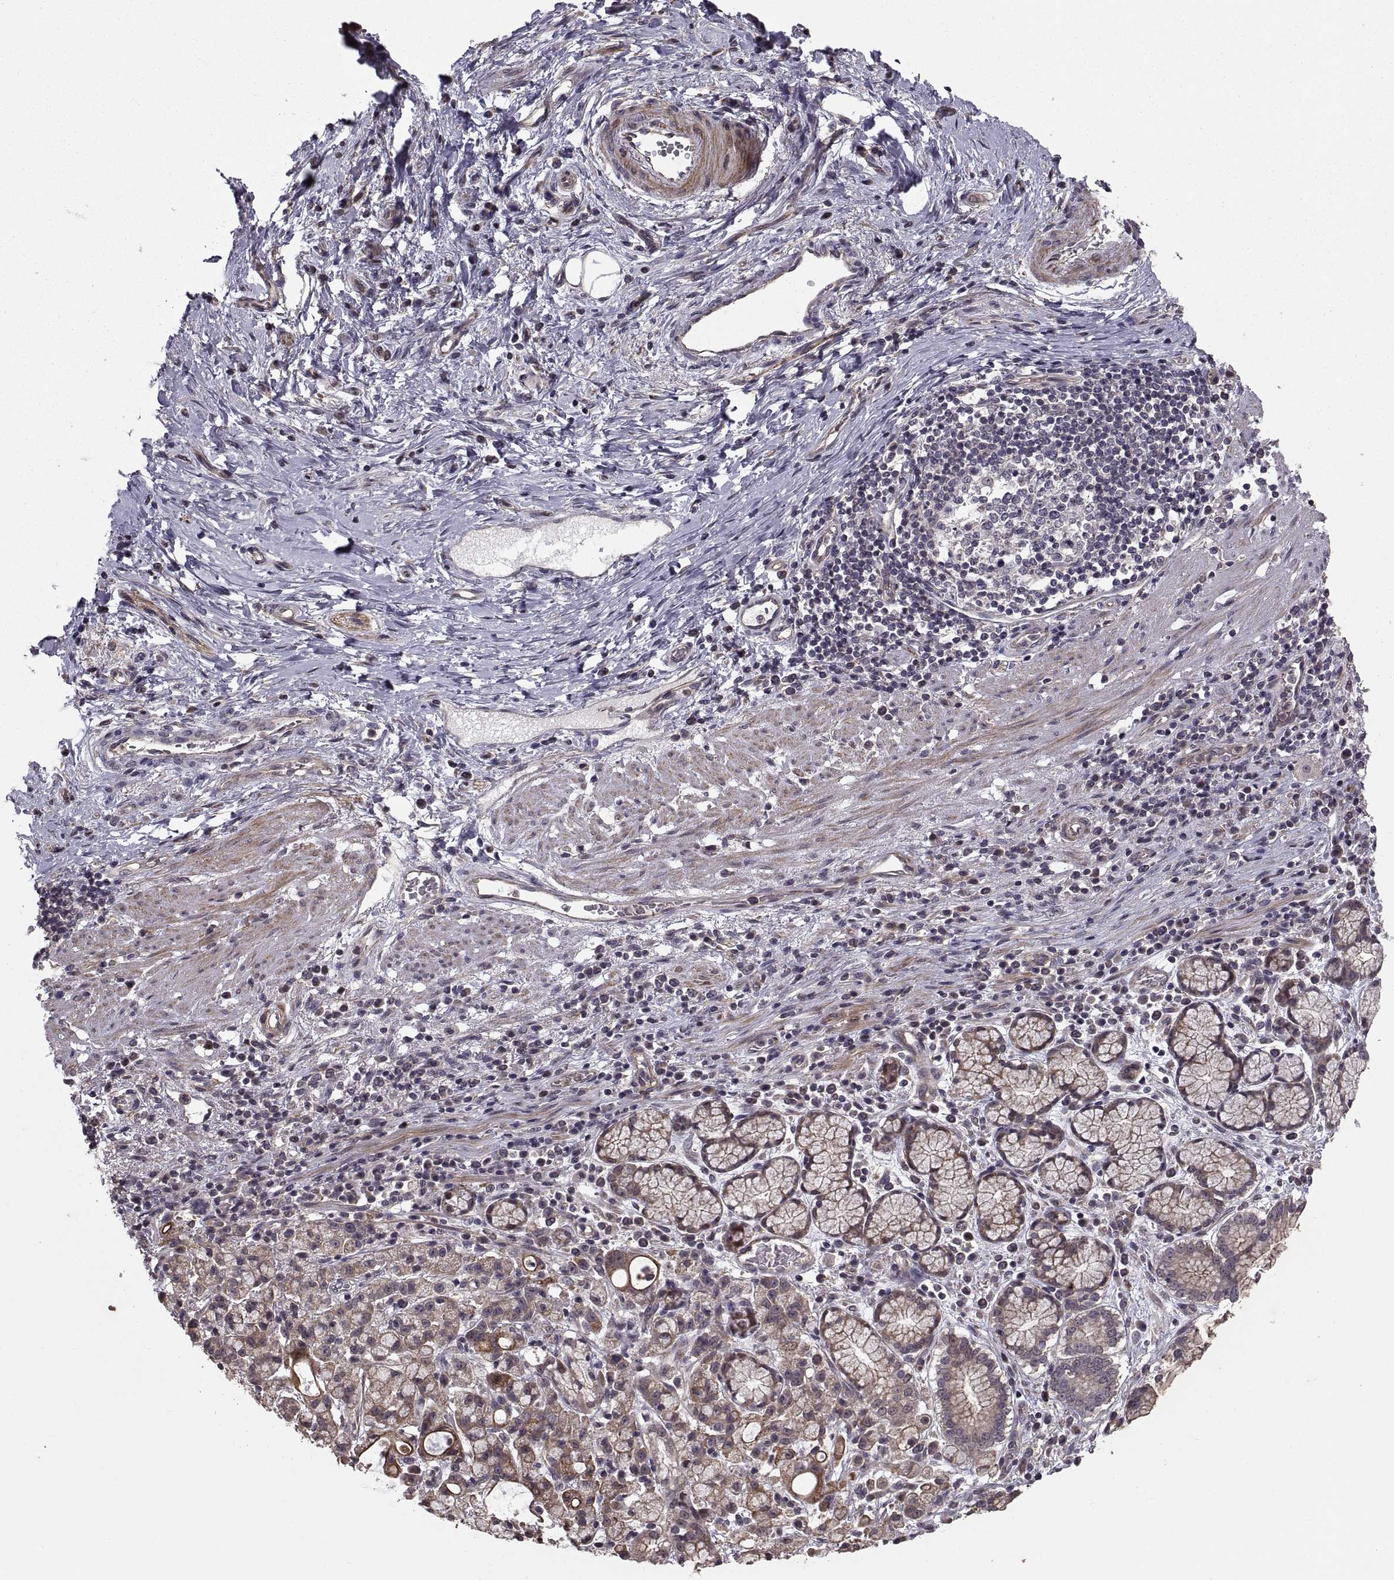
{"staining": {"intensity": "moderate", "quantity": "25%-75%", "location": "cytoplasmic/membranous"}, "tissue": "stomach cancer", "cell_type": "Tumor cells", "image_type": "cancer", "snomed": [{"axis": "morphology", "description": "Adenocarcinoma, NOS"}, {"axis": "topography", "description": "Stomach"}], "caption": "Protein expression analysis of adenocarcinoma (stomach) shows moderate cytoplasmic/membranous positivity in about 25%-75% of tumor cells.", "gene": "PMM2", "patient": {"sex": "male", "age": 58}}